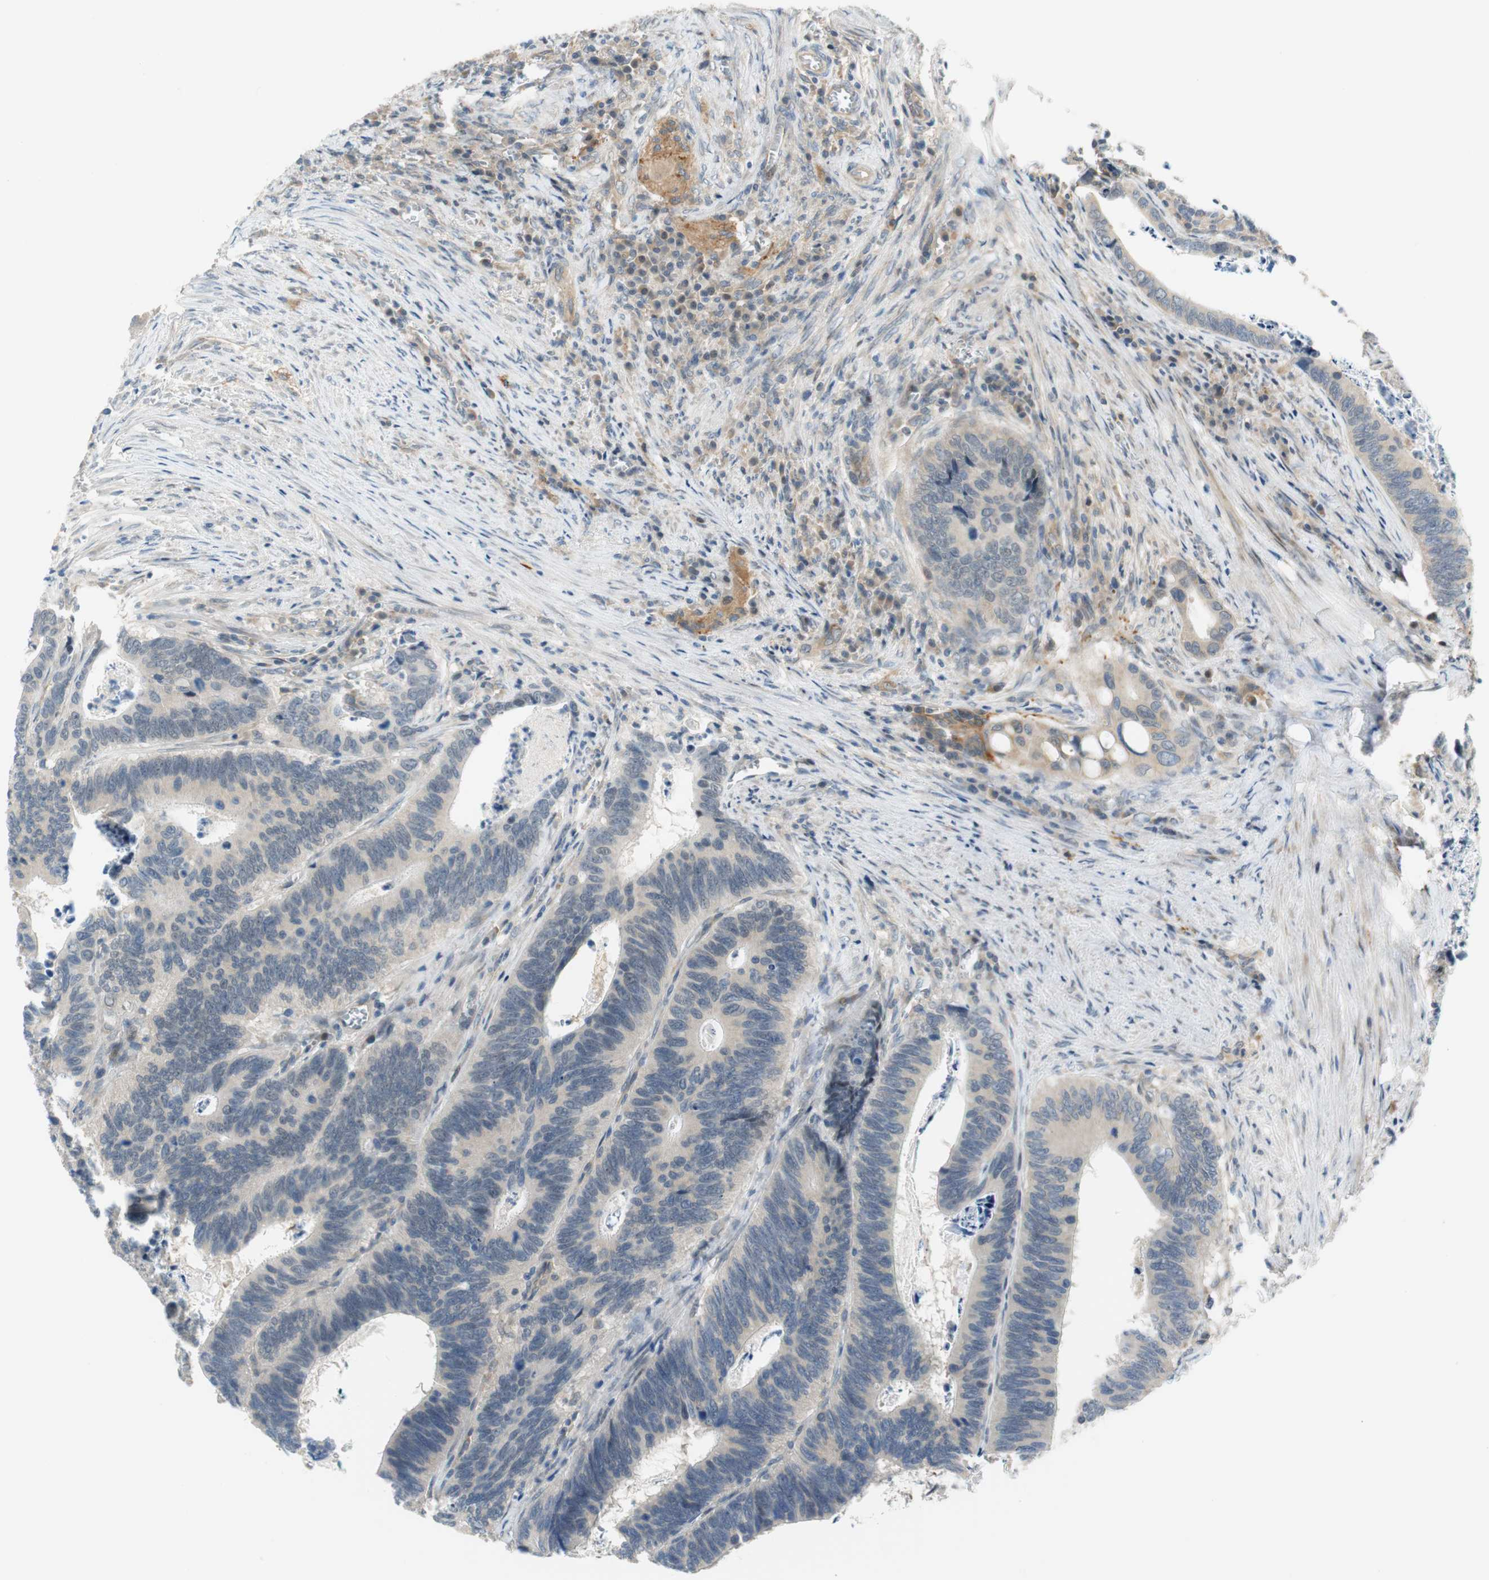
{"staining": {"intensity": "weak", "quantity": "<25%", "location": "cytoplasmic/membranous"}, "tissue": "colorectal cancer", "cell_type": "Tumor cells", "image_type": "cancer", "snomed": [{"axis": "morphology", "description": "Adenocarcinoma, NOS"}, {"axis": "topography", "description": "Colon"}], "caption": "Adenocarcinoma (colorectal) was stained to show a protein in brown. There is no significant staining in tumor cells.", "gene": "GATD1", "patient": {"sex": "male", "age": 72}}